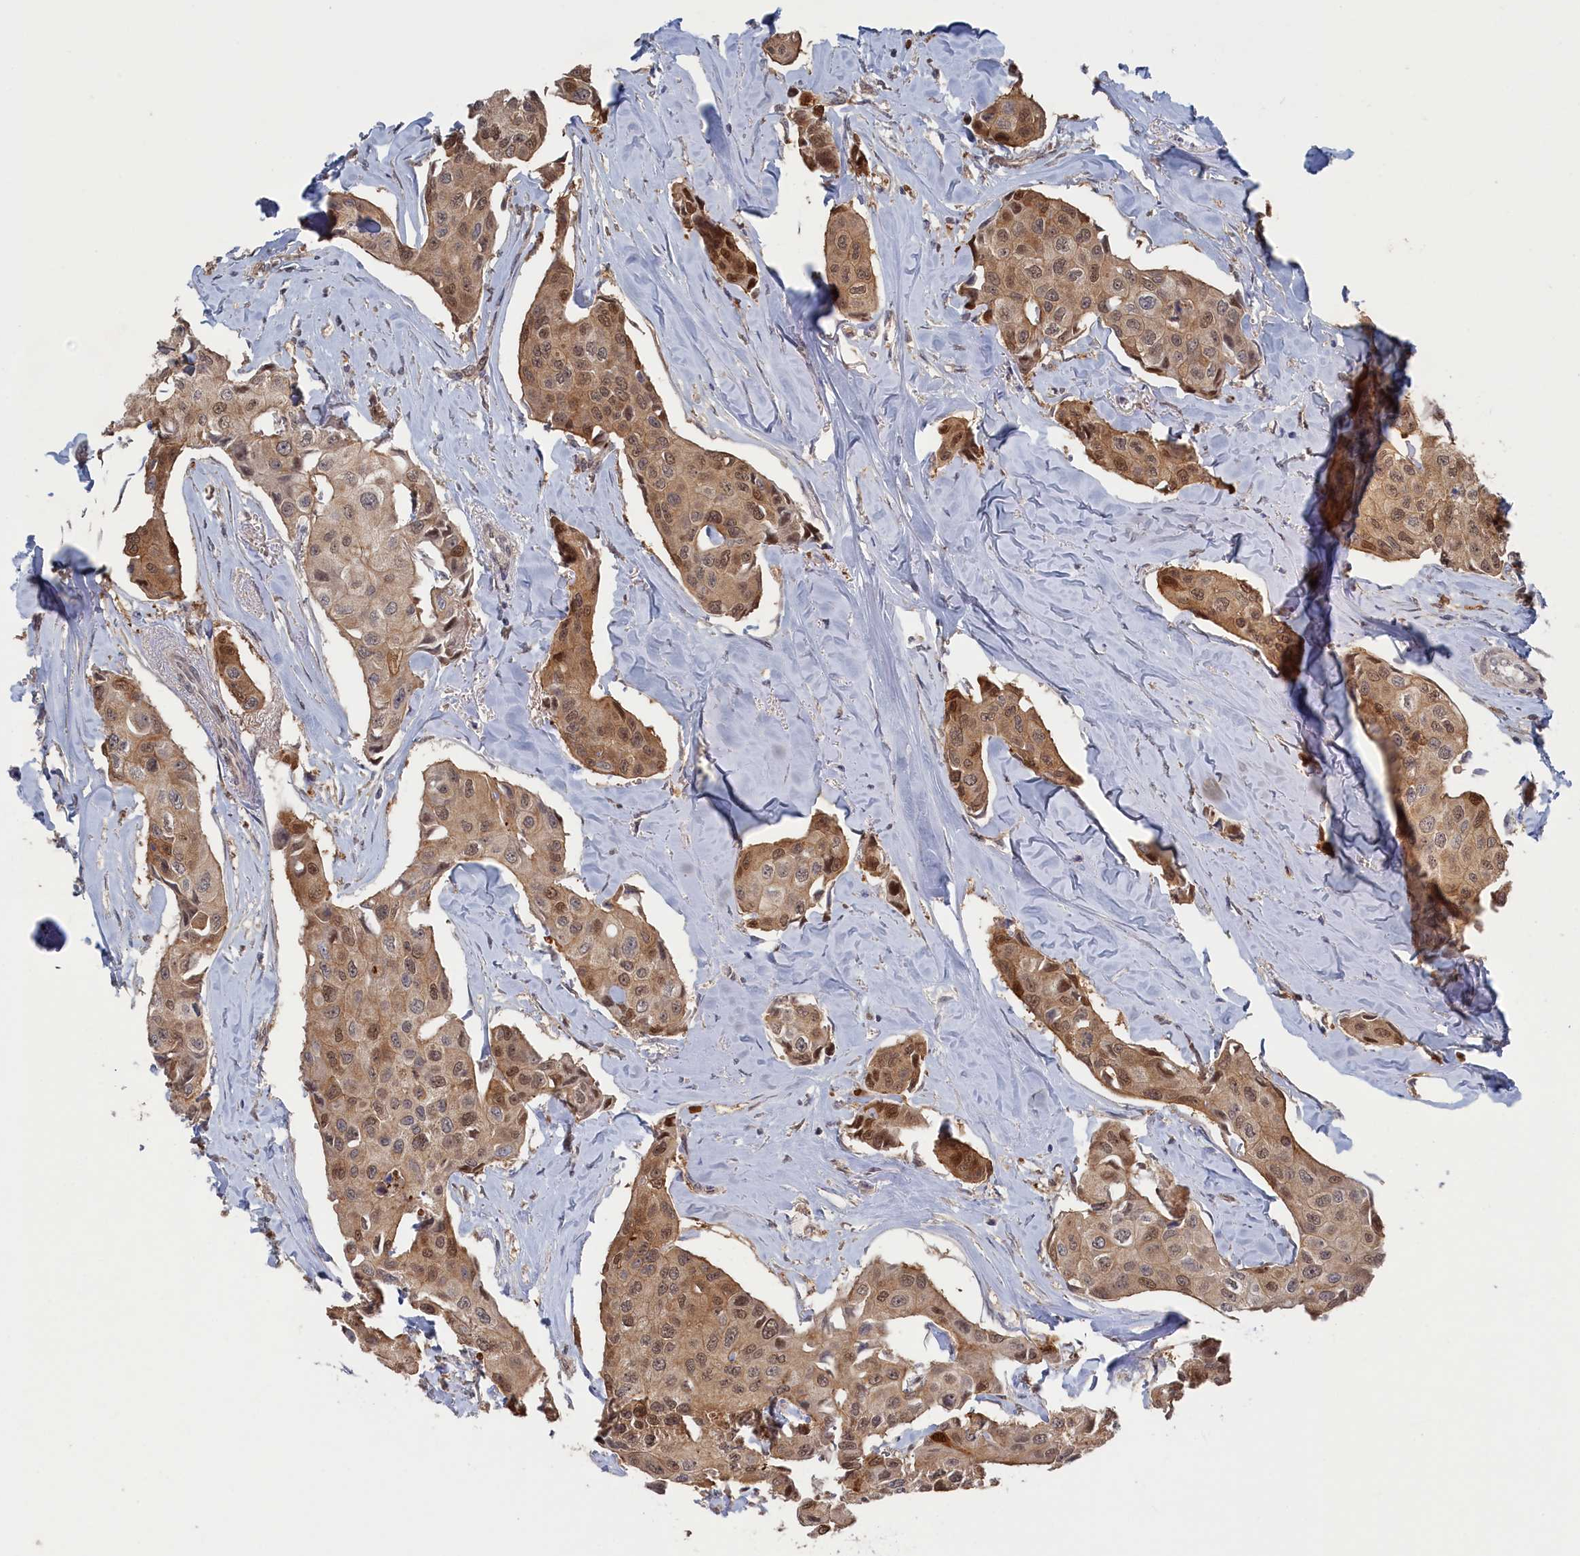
{"staining": {"intensity": "moderate", "quantity": "25%-75%", "location": "cytoplasmic/membranous,nuclear"}, "tissue": "breast cancer", "cell_type": "Tumor cells", "image_type": "cancer", "snomed": [{"axis": "morphology", "description": "Duct carcinoma"}, {"axis": "topography", "description": "Breast"}], "caption": "A photomicrograph of human breast intraductal carcinoma stained for a protein demonstrates moderate cytoplasmic/membranous and nuclear brown staining in tumor cells. (DAB (3,3'-diaminobenzidine) = brown stain, brightfield microscopy at high magnification).", "gene": "IRGQ", "patient": {"sex": "female", "age": 80}}